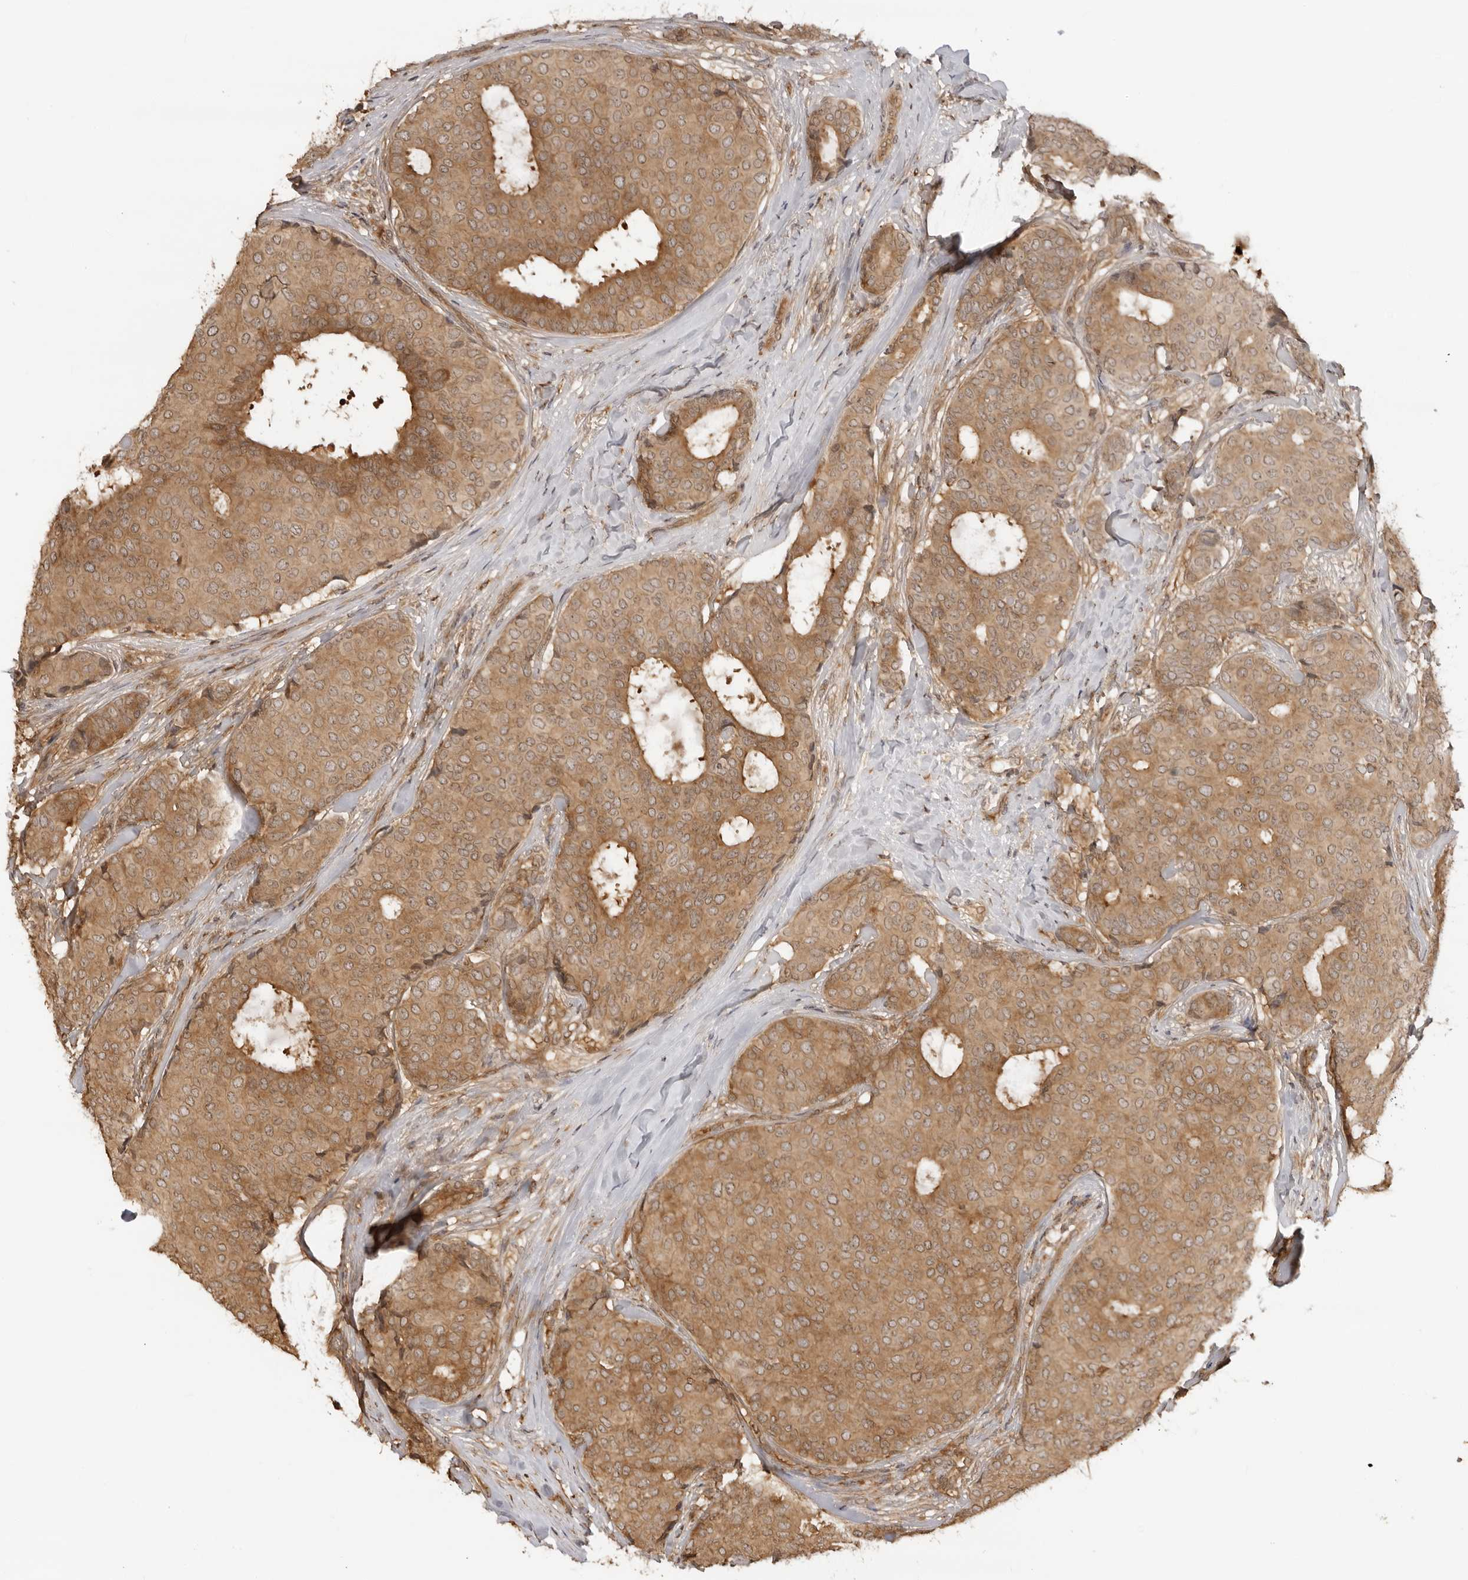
{"staining": {"intensity": "moderate", "quantity": ">75%", "location": "cytoplasmic/membranous"}, "tissue": "breast cancer", "cell_type": "Tumor cells", "image_type": "cancer", "snomed": [{"axis": "morphology", "description": "Duct carcinoma"}, {"axis": "topography", "description": "Breast"}], "caption": "Protein expression analysis of breast cancer (infiltrating ductal carcinoma) displays moderate cytoplasmic/membranous staining in about >75% of tumor cells.", "gene": "IKBKE", "patient": {"sex": "female", "age": 75}}